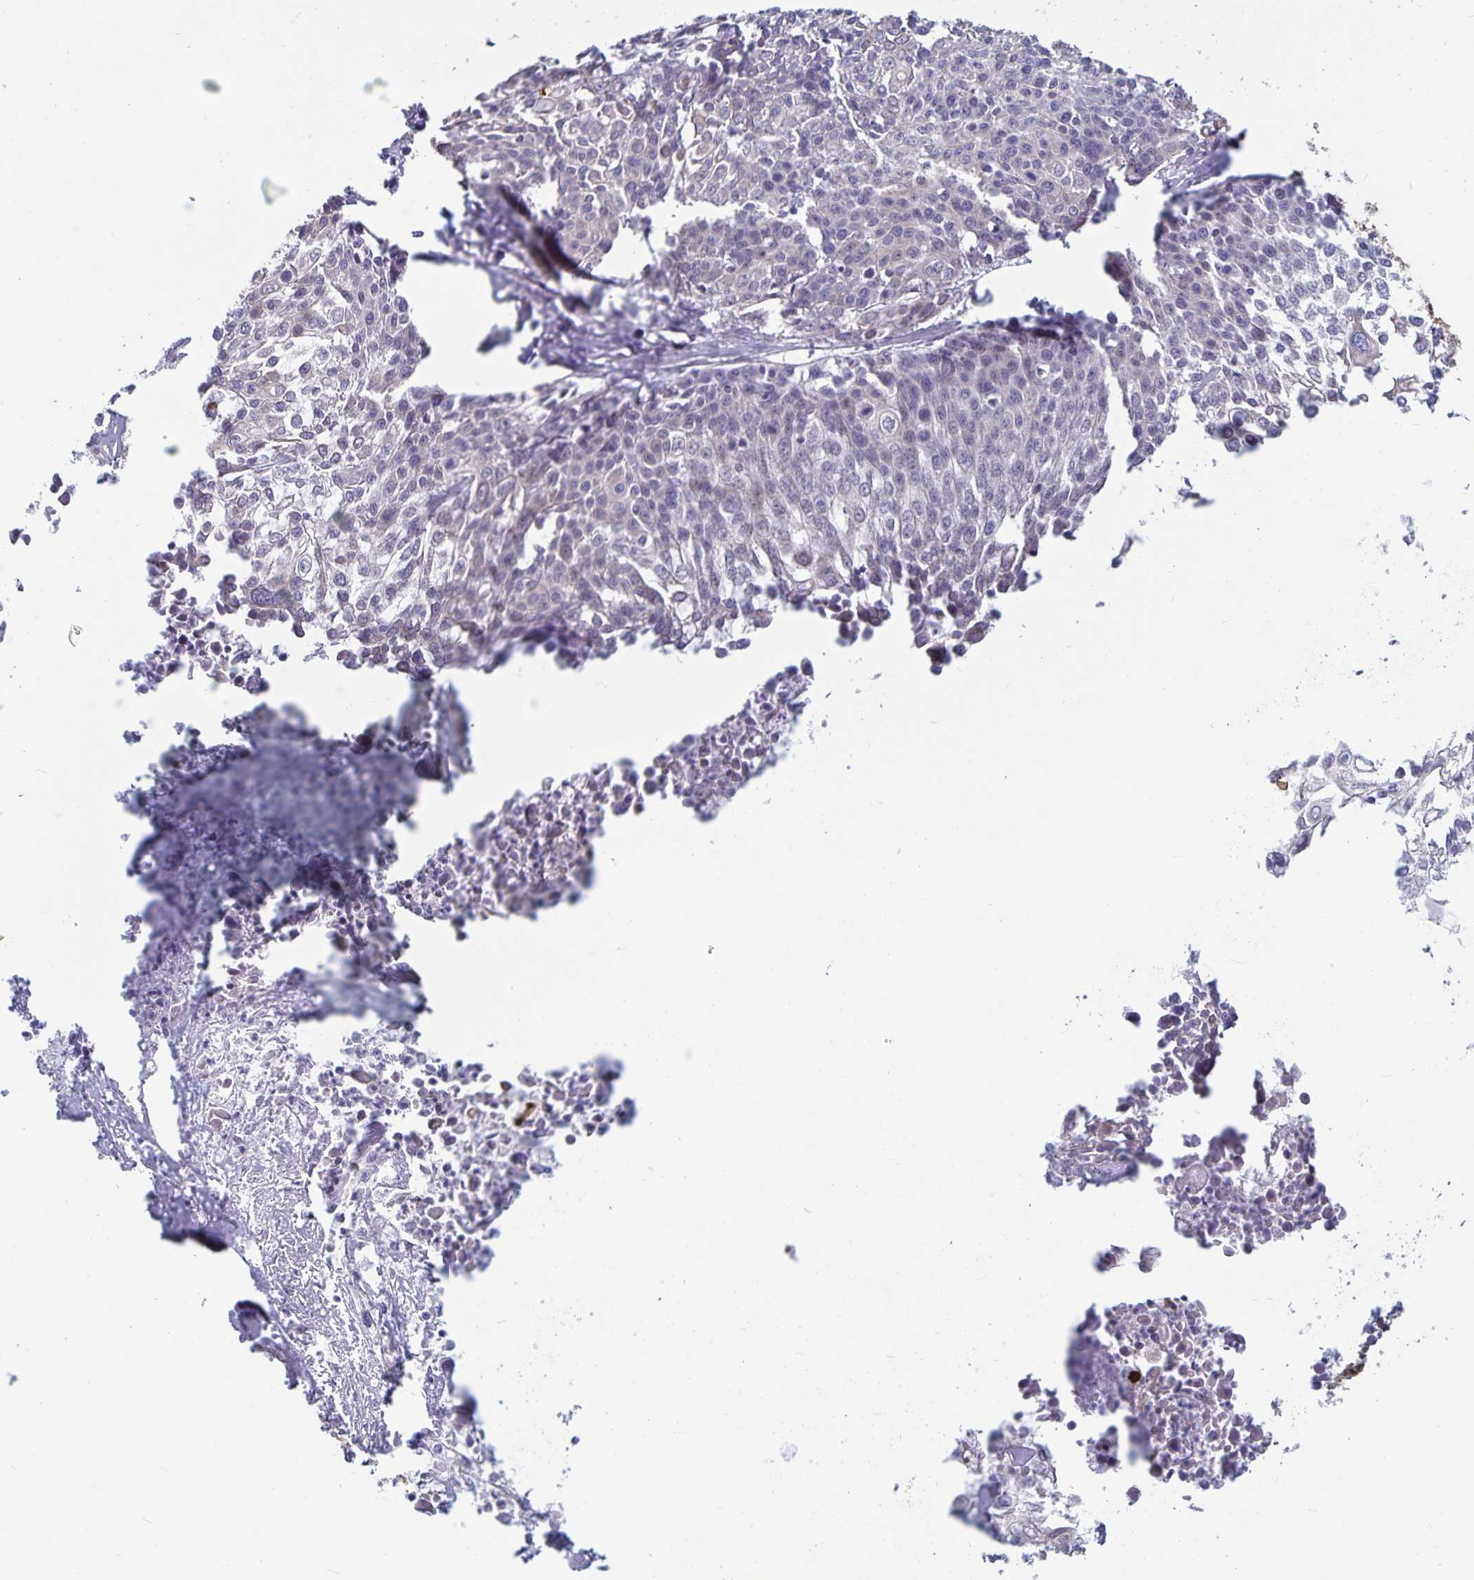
{"staining": {"intensity": "negative", "quantity": "none", "location": "none"}, "tissue": "cervical cancer", "cell_type": "Tumor cells", "image_type": "cancer", "snomed": [{"axis": "morphology", "description": "Squamous cell carcinoma, NOS"}, {"axis": "topography", "description": "Cervix"}], "caption": "Tumor cells are negative for brown protein staining in cervical cancer (squamous cell carcinoma).", "gene": "CDKN2B", "patient": {"sex": "female", "age": 39}}